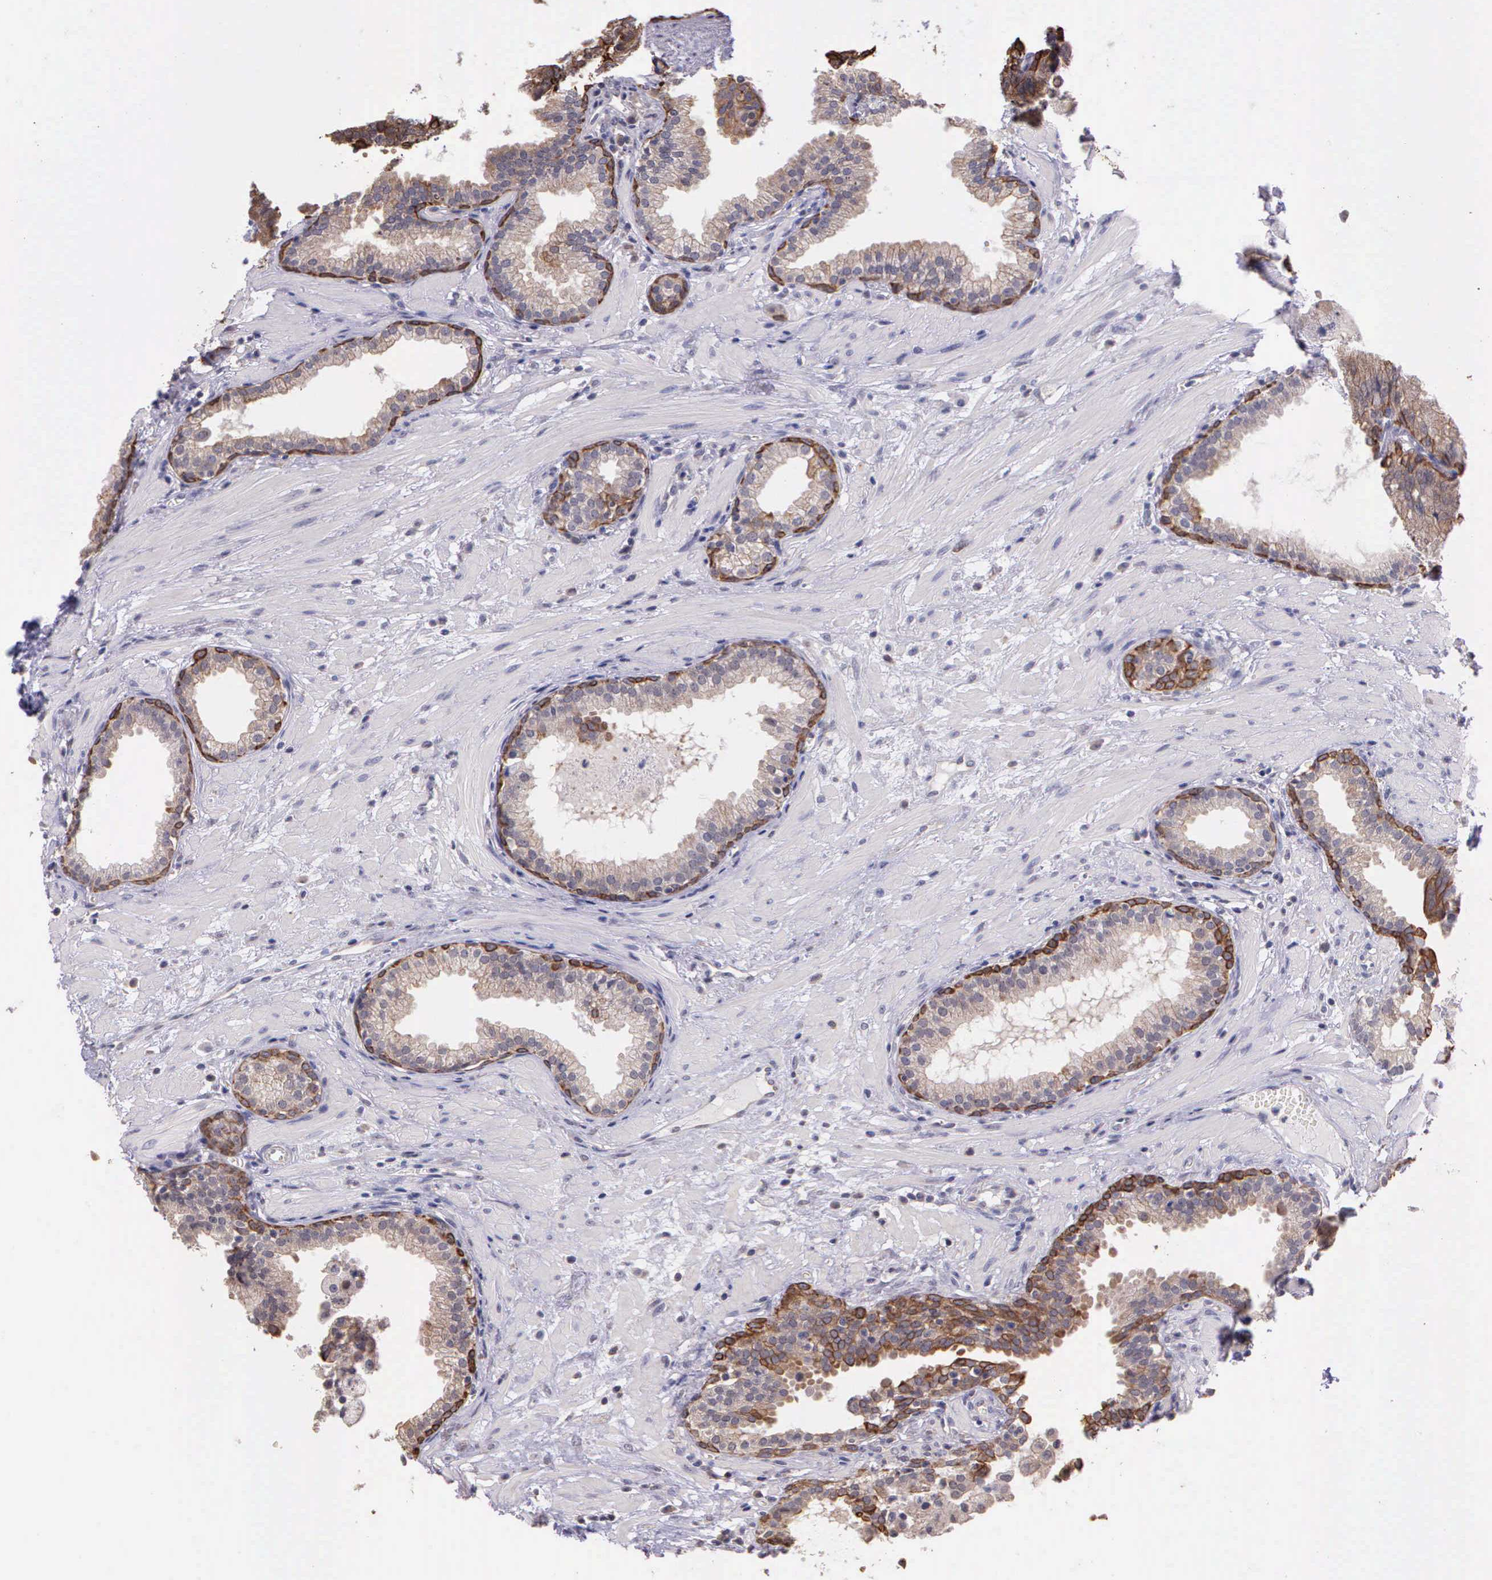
{"staining": {"intensity": "moderate", "quantity": ">75%", "location": "cytoplasmic/membranous"}, "tissue": "prostate", "cell_type": "Glandular cells", "image_type": "normal", "snomed": [{"axis": "morphology", "description": "Normal tissue, NOS"}, {"axis": "topography", "description": "Prostate"}], "caption": "High-magnification brightfield microscopy of normal prostate stained with DAB (3,3'-diaminobenzidine) (brown) and counterstained with hematoxylin (blue). glandular cells exhibit moderate cytoplasmic/membranous positivity is identified in about>75% of cells.", "gene": "IGBP1P2", "patient": {"sex": "male", "age": 64}}